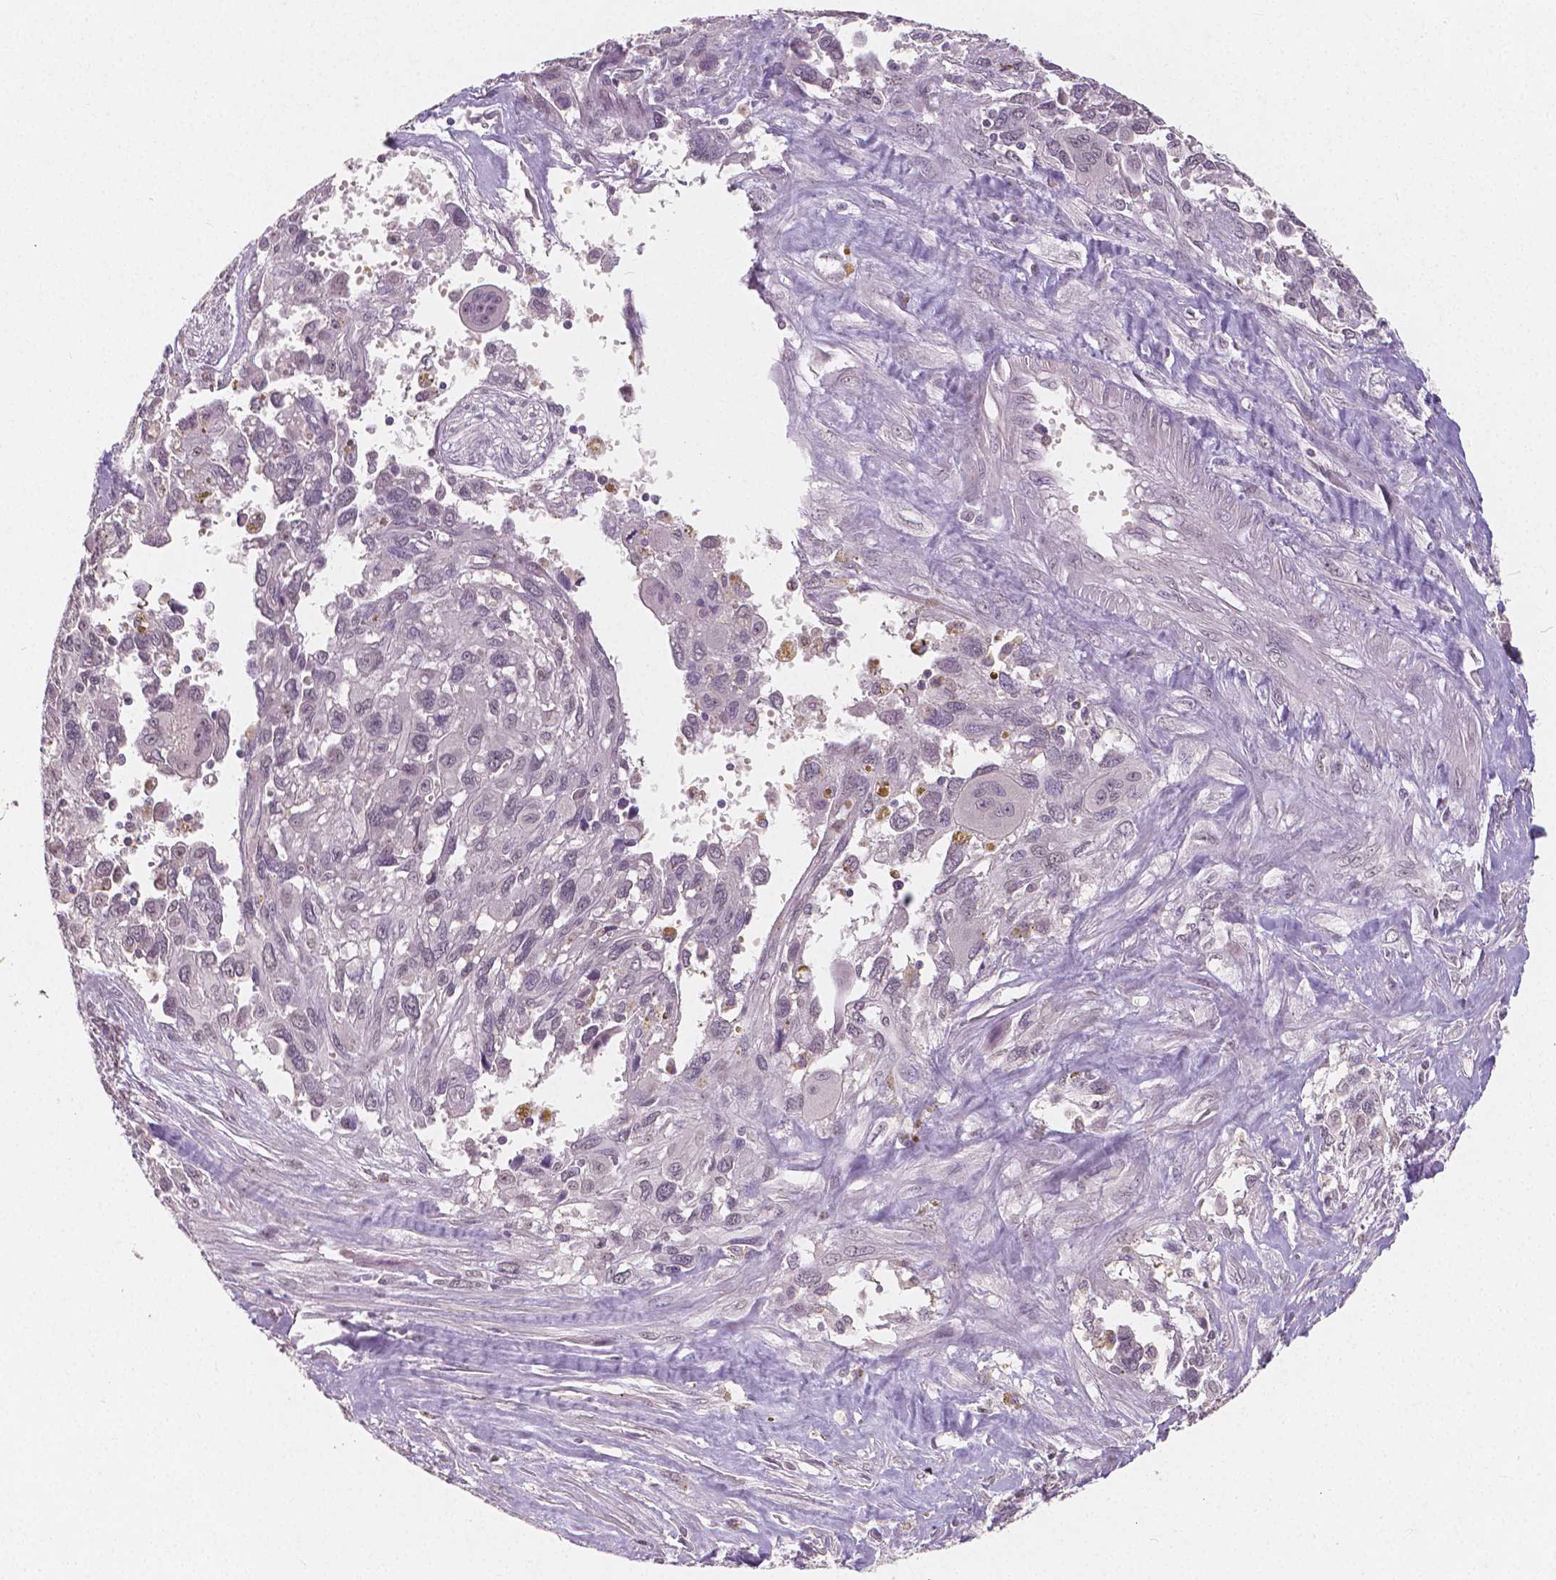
{"staining": {"intensity": "negative", "quantity": "none", "location": "none"}, "tissue": "pancreatic cancer", "cell_type": "Tumor cells", "image_type": "cancer", "snomed": [{"axis": "morphology", "description": "Adenocarcinoma, NOS"}, {"axis": "topography", "description": "Pancreas"}], "caption": "An image of adenocarcinoma (pancreatic) stained for a protein demonstrates no brown staining in tumor cells. (Brightfield microscopy of DAB (3,3'-diaminobenzidine) IHC at high magnification).", "gene": "NOLC1", "patient": {"sex": "female", "age": 47}}